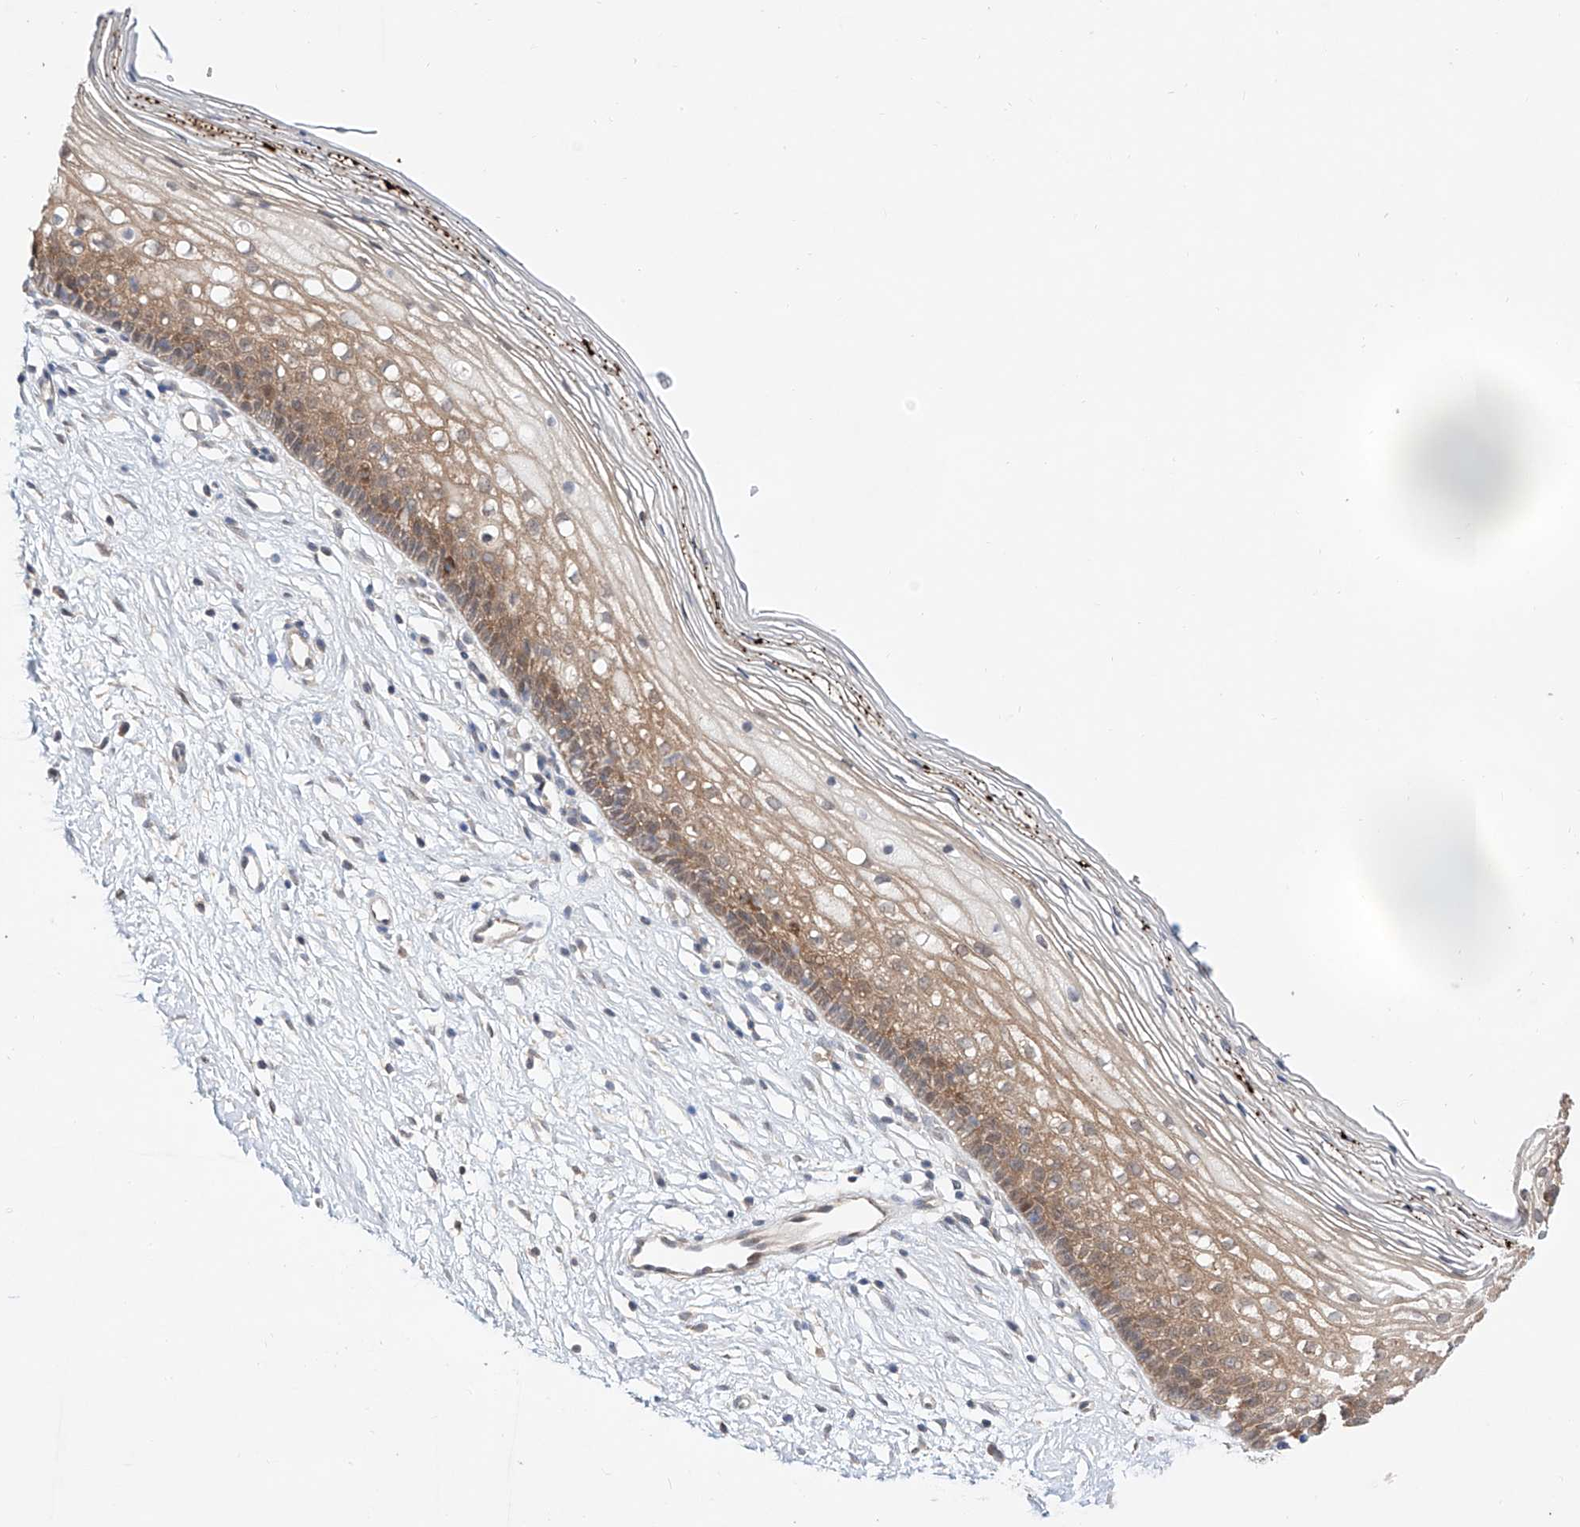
{"staining": {"intensity": "negative", "quantity": "none", "location": "none"}, "tissue": "cervix", "cell_type": "Glandular cells", "image_type": "normal", "snomed": [{"axis": "morphology", "description": "Normal tissue, NOS"}, {"axis": "topography", "description": "Cervix"}], "caption": "Unremarkable cervix was stained to show a protein in brown. There is no significant staining in glandular cells.", "gene": "TSR2", "patient": {"sex": "female", "age": 27}}